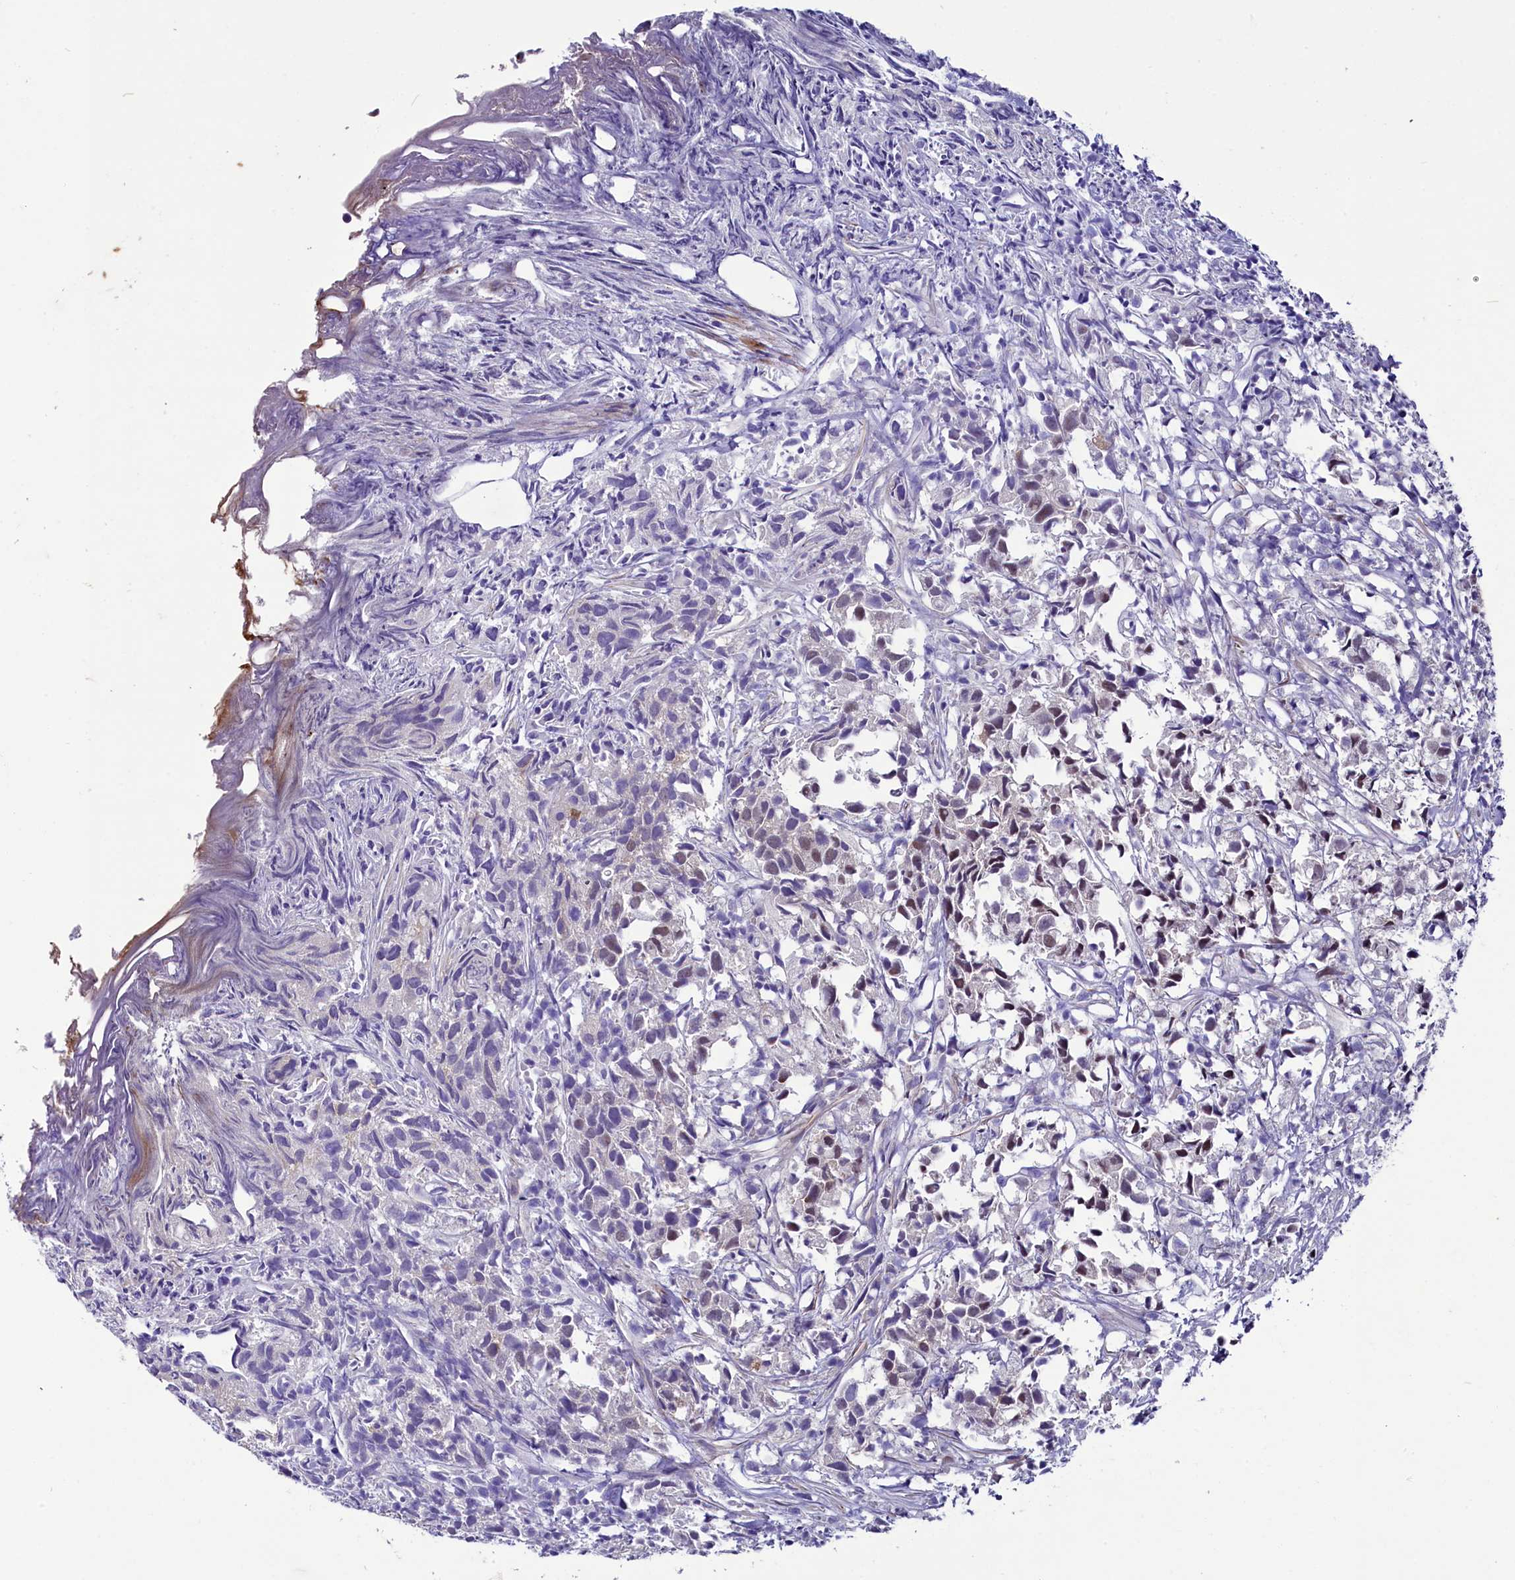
{"staining": {"intensity": "moderate", "quantity": "25%-75%", "location": "nuclear"}, "tissue": "urothelial cancer", "cell_type": "Tumor cells", "image_type": "cancer", "snomed": [{"axis": "morphology", "description": "Urothelial carcinoma, High grade"}, {"axis": "topography", "description": "Urinary bladder"}], "caption": "The immunohistochemical stain highlights moderate nuclear positivity in tumor cells of urothelial cancer tissue.", "gene": "SCD5", "patient": {"sex": "female", "age": 75}}